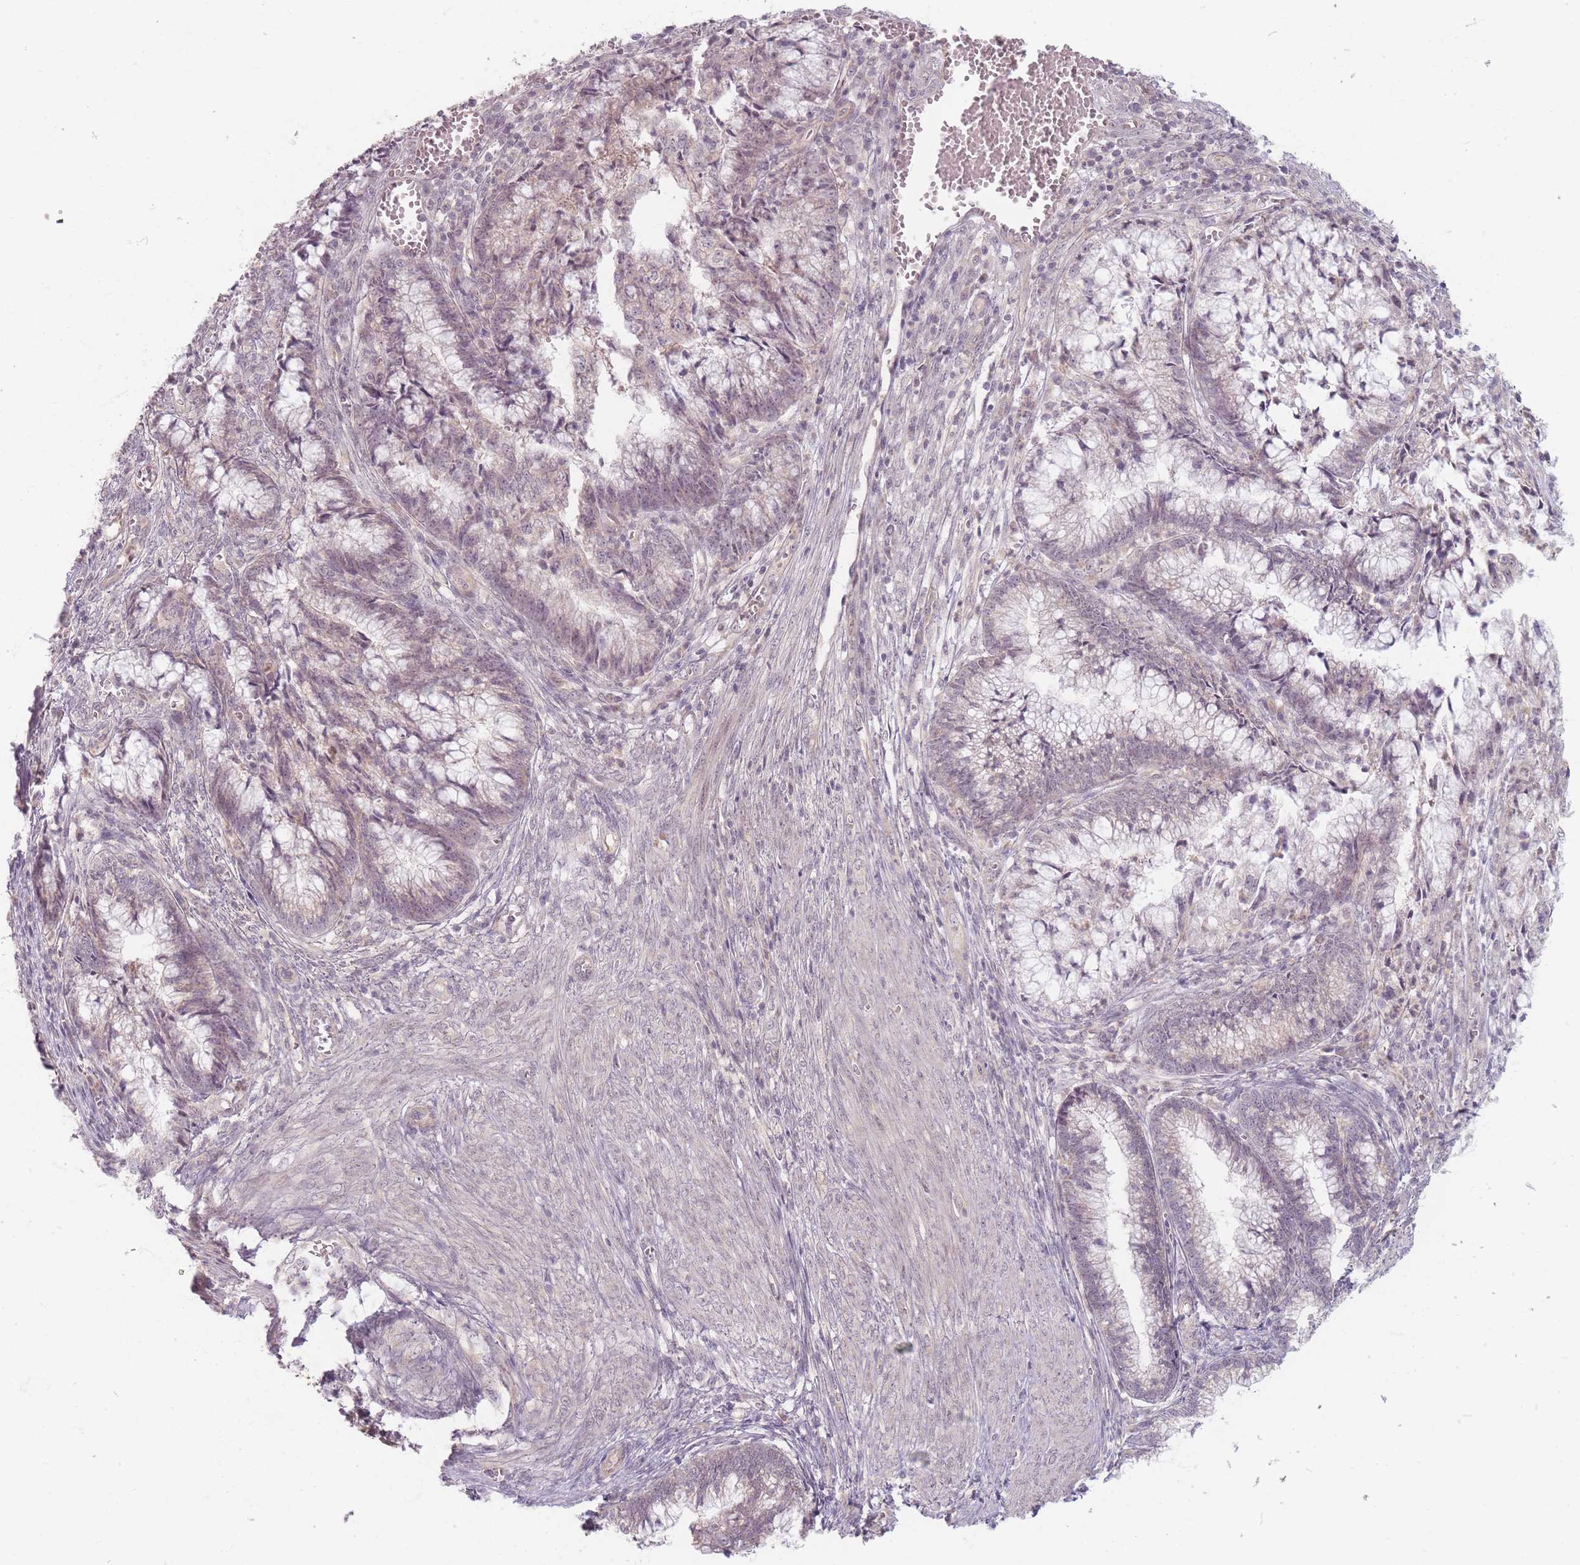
{"staining": {"intensity": "weak", "quantity": "<25%", "location": "cytoplasmic/membranous"}, "tissue": "cervical cancer", "cell_type": "Tumor cells", "image_type": "cancer", "snomed": [{"axis": "morphology", "description": "Adenocarcinoma, NOS"}, {"axis": "topography", "description": "Cervix"}], "caption": "Cervical cancer stained for a protein using immunohistochemistry exhibits no staining tumor cells.", "gene": "GABRA6", "patient": {"sex": "female", "age": 44}}